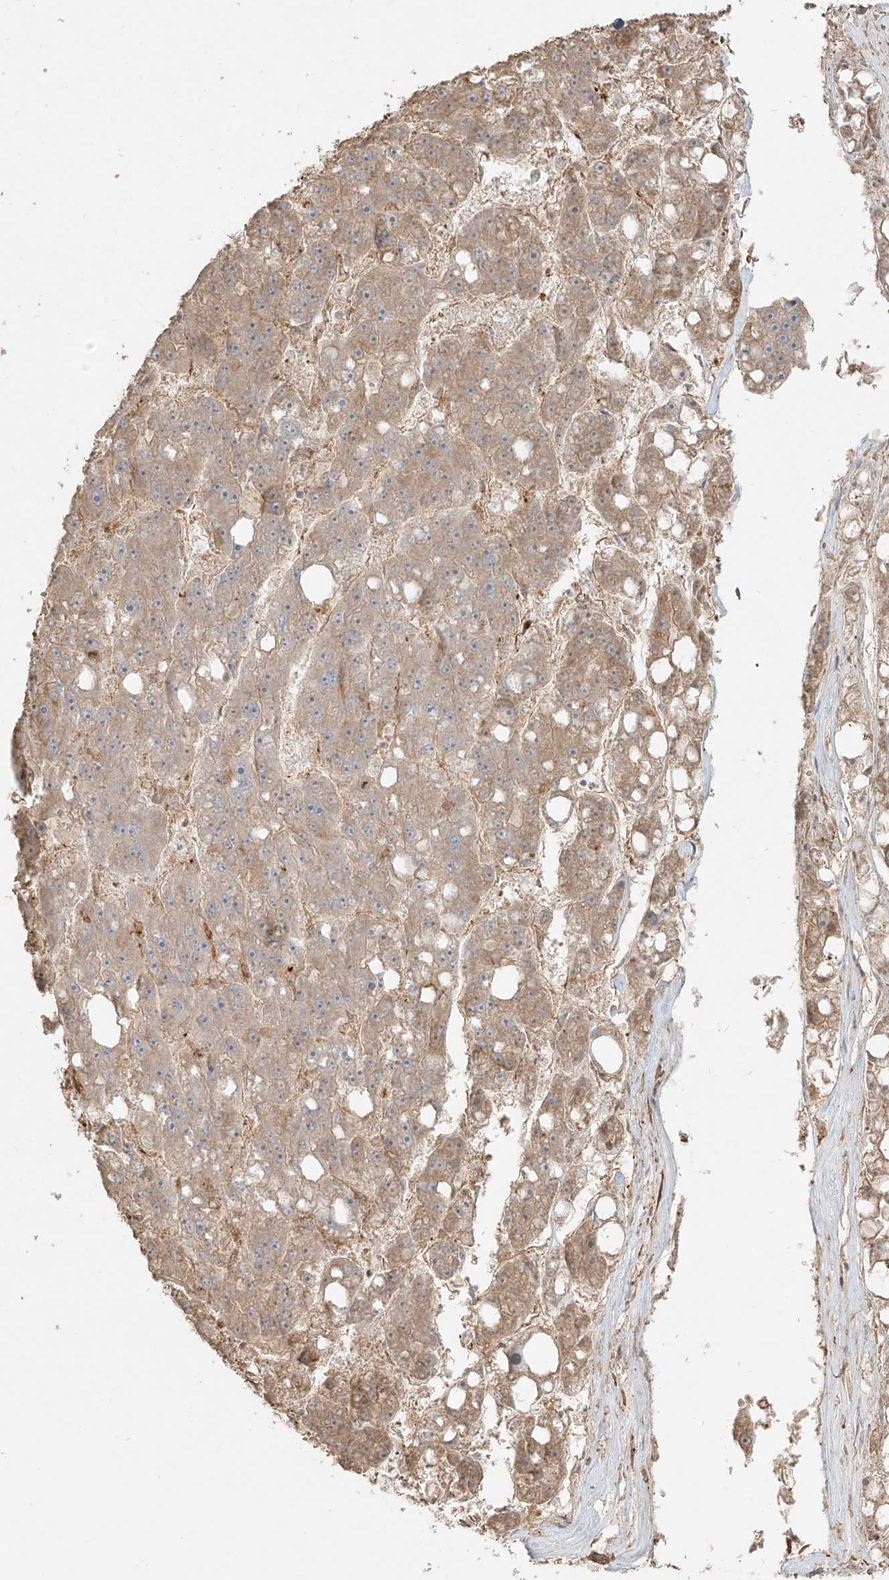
{"staining": {"intensity": "weak", "quantity": ">75%", "location": "cytoplasmic/membranous"}, "tissue": "liver cancer", "cell_type": "Tumor cells", "image_type": "cancer", "snomed": [{"axis": "morphology", "description": "Carcinoma, Hepatocellular, NOS"}, {"axis": "topography", "description": "Liver"}], "caption": "Weak cytoplasmic/membranous protein expression is appreciated in approximately >75% of tumor cells in hepatocellular carcinoma (liver). The protein is shown in brown color, while the nuclei are stained blue.", "gene": "SNX9", "patient": {"sex": "female", "age": 61}}